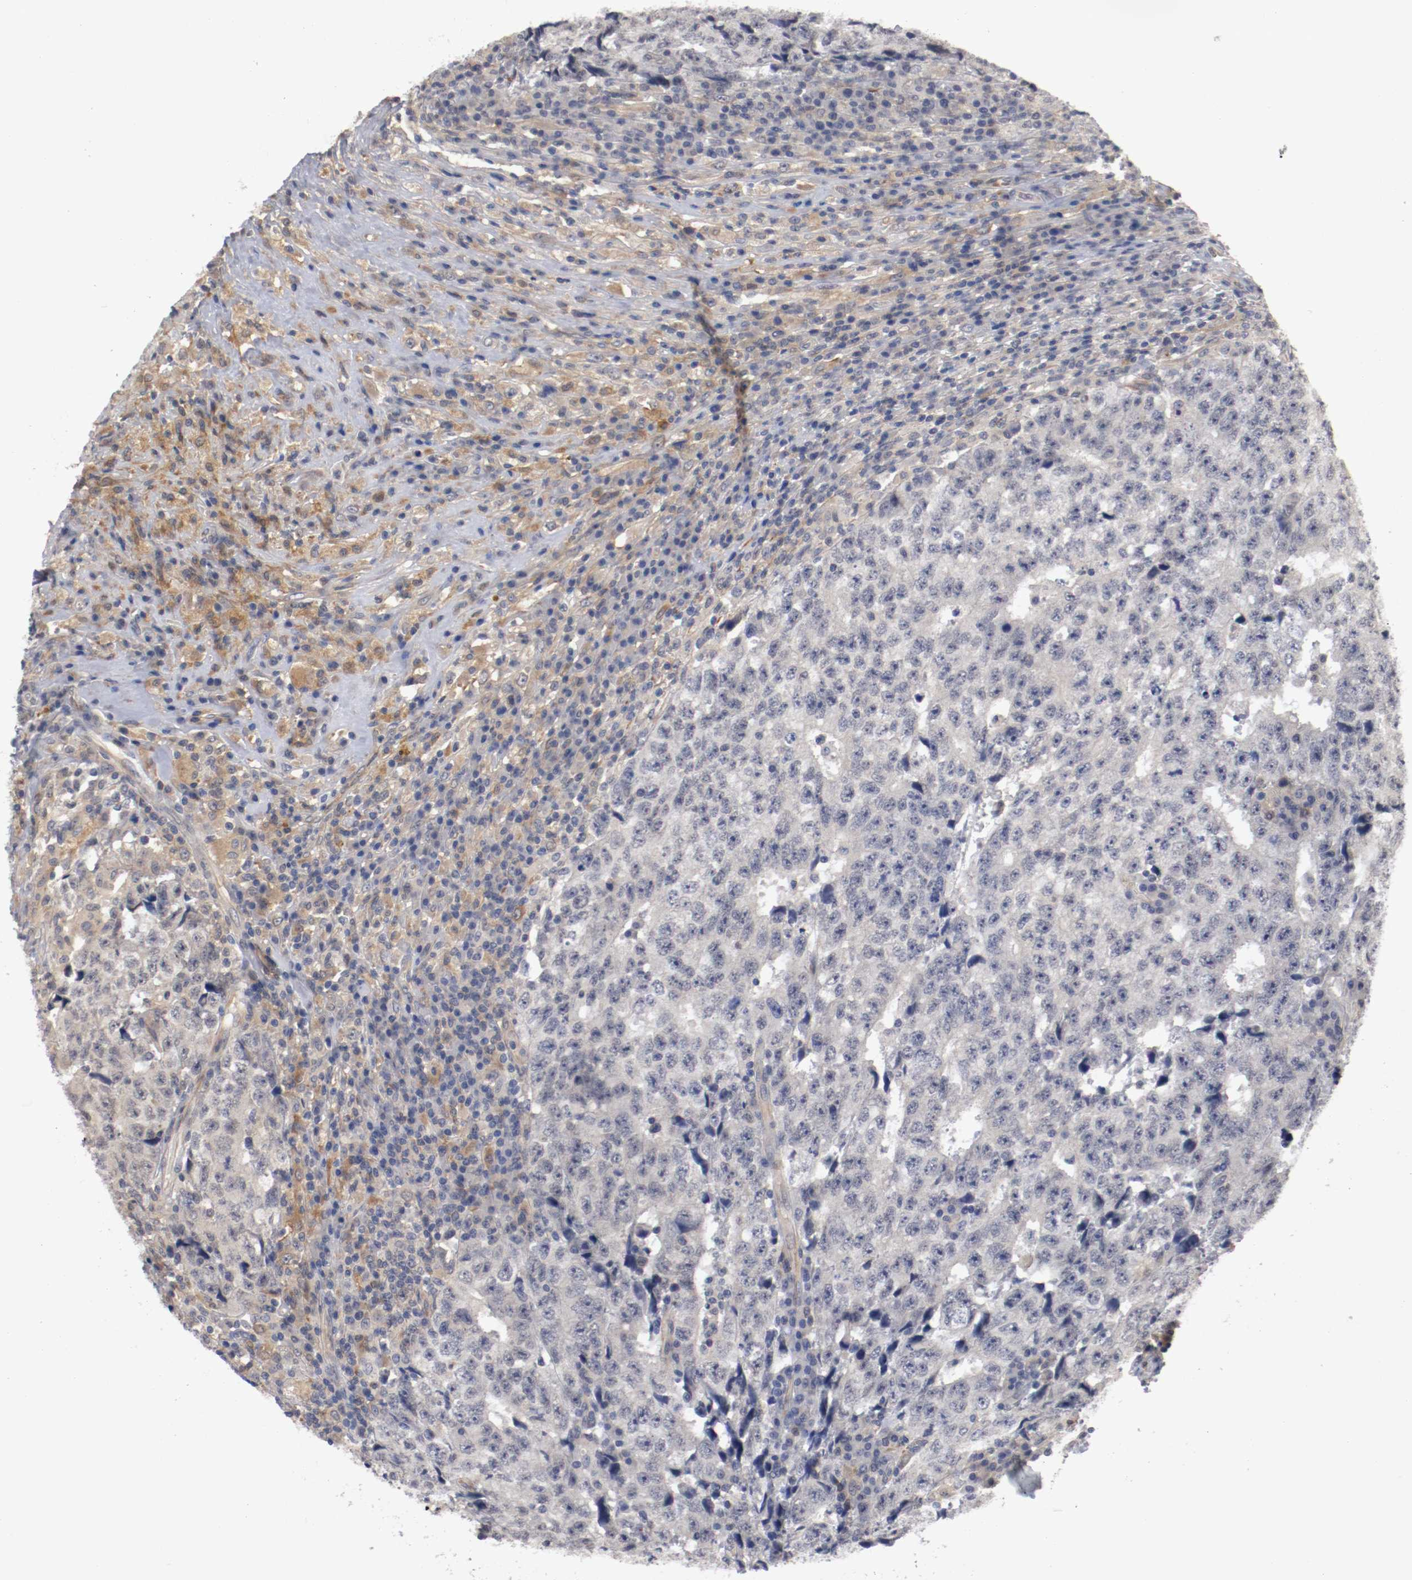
{"staining": {"intensity": "negative", "quantity": "none", "location": "none"}, "tissue": "testis cancer", "cell_type": "Tumor cells", "image_type": "cancer", "snomed": [{"axis": "morphology", "description": "Necrosis, NOS"}, {"axis": "morphology", "description": "Carcinoma, Embryonal, NOS"}, {"axis": "topography", "description": "Testis"}], "caption": "Tumor cells show no significant staining in testis cancer.", "gene": "RBM23", "patient": {"sex": "male", "age": 19}}